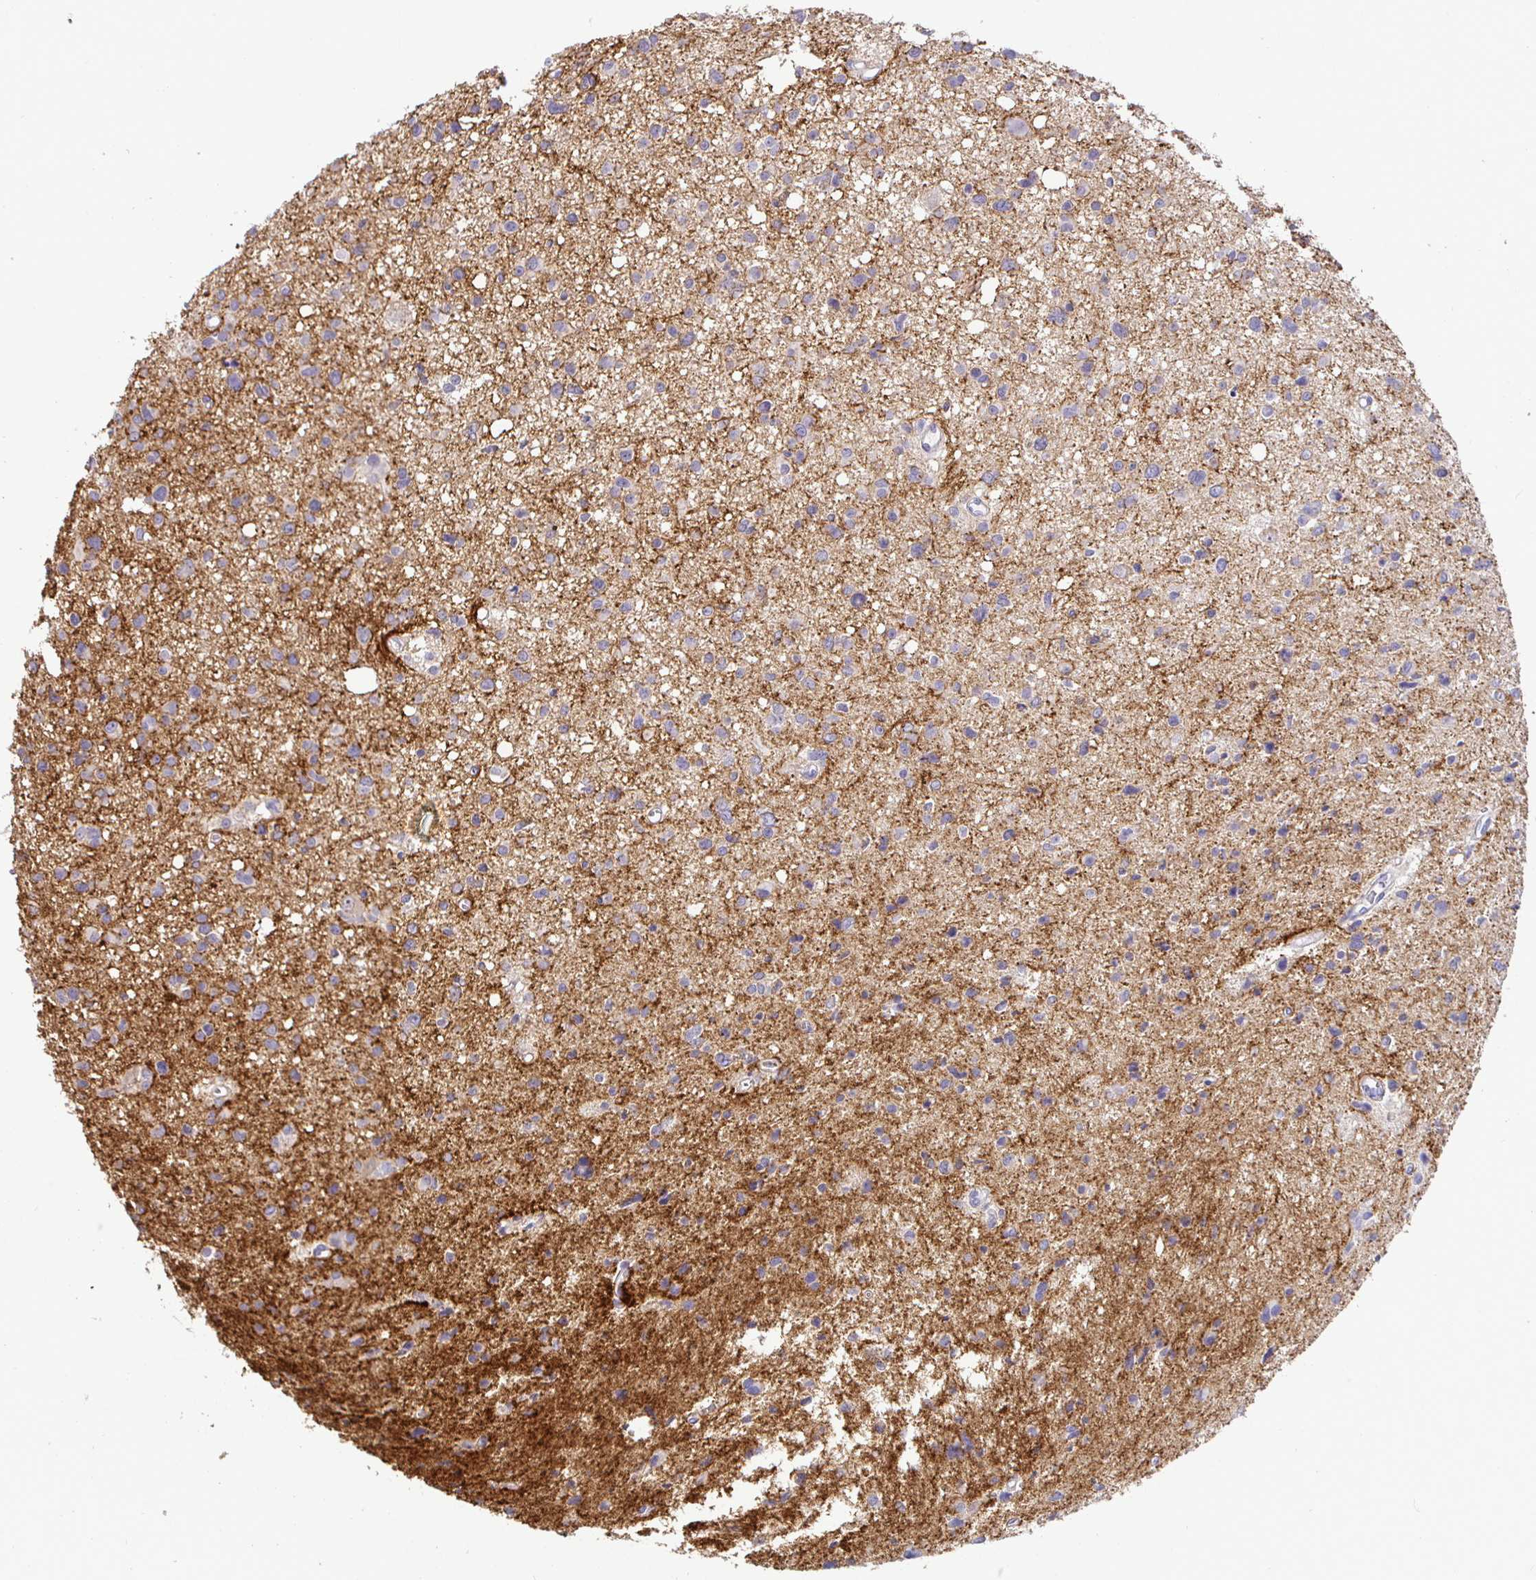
{"staining": {"intensity": "negative", "quantity": "none", "location": "none"}, "tissue": "glioma", "cell_type": "Tumor cells", "image_type": "cancer", "snomed": [{"axis": "morphology", "description": "Glioma, malignant, High grade"}, {"axis": "topography", "description": "Brain"}], "caption": "Tumor cells are negative for protein expression in human malignant glioma (high-grade).", "gene": "SIRPA", "patient": {"sex": "male", "age": 23}}